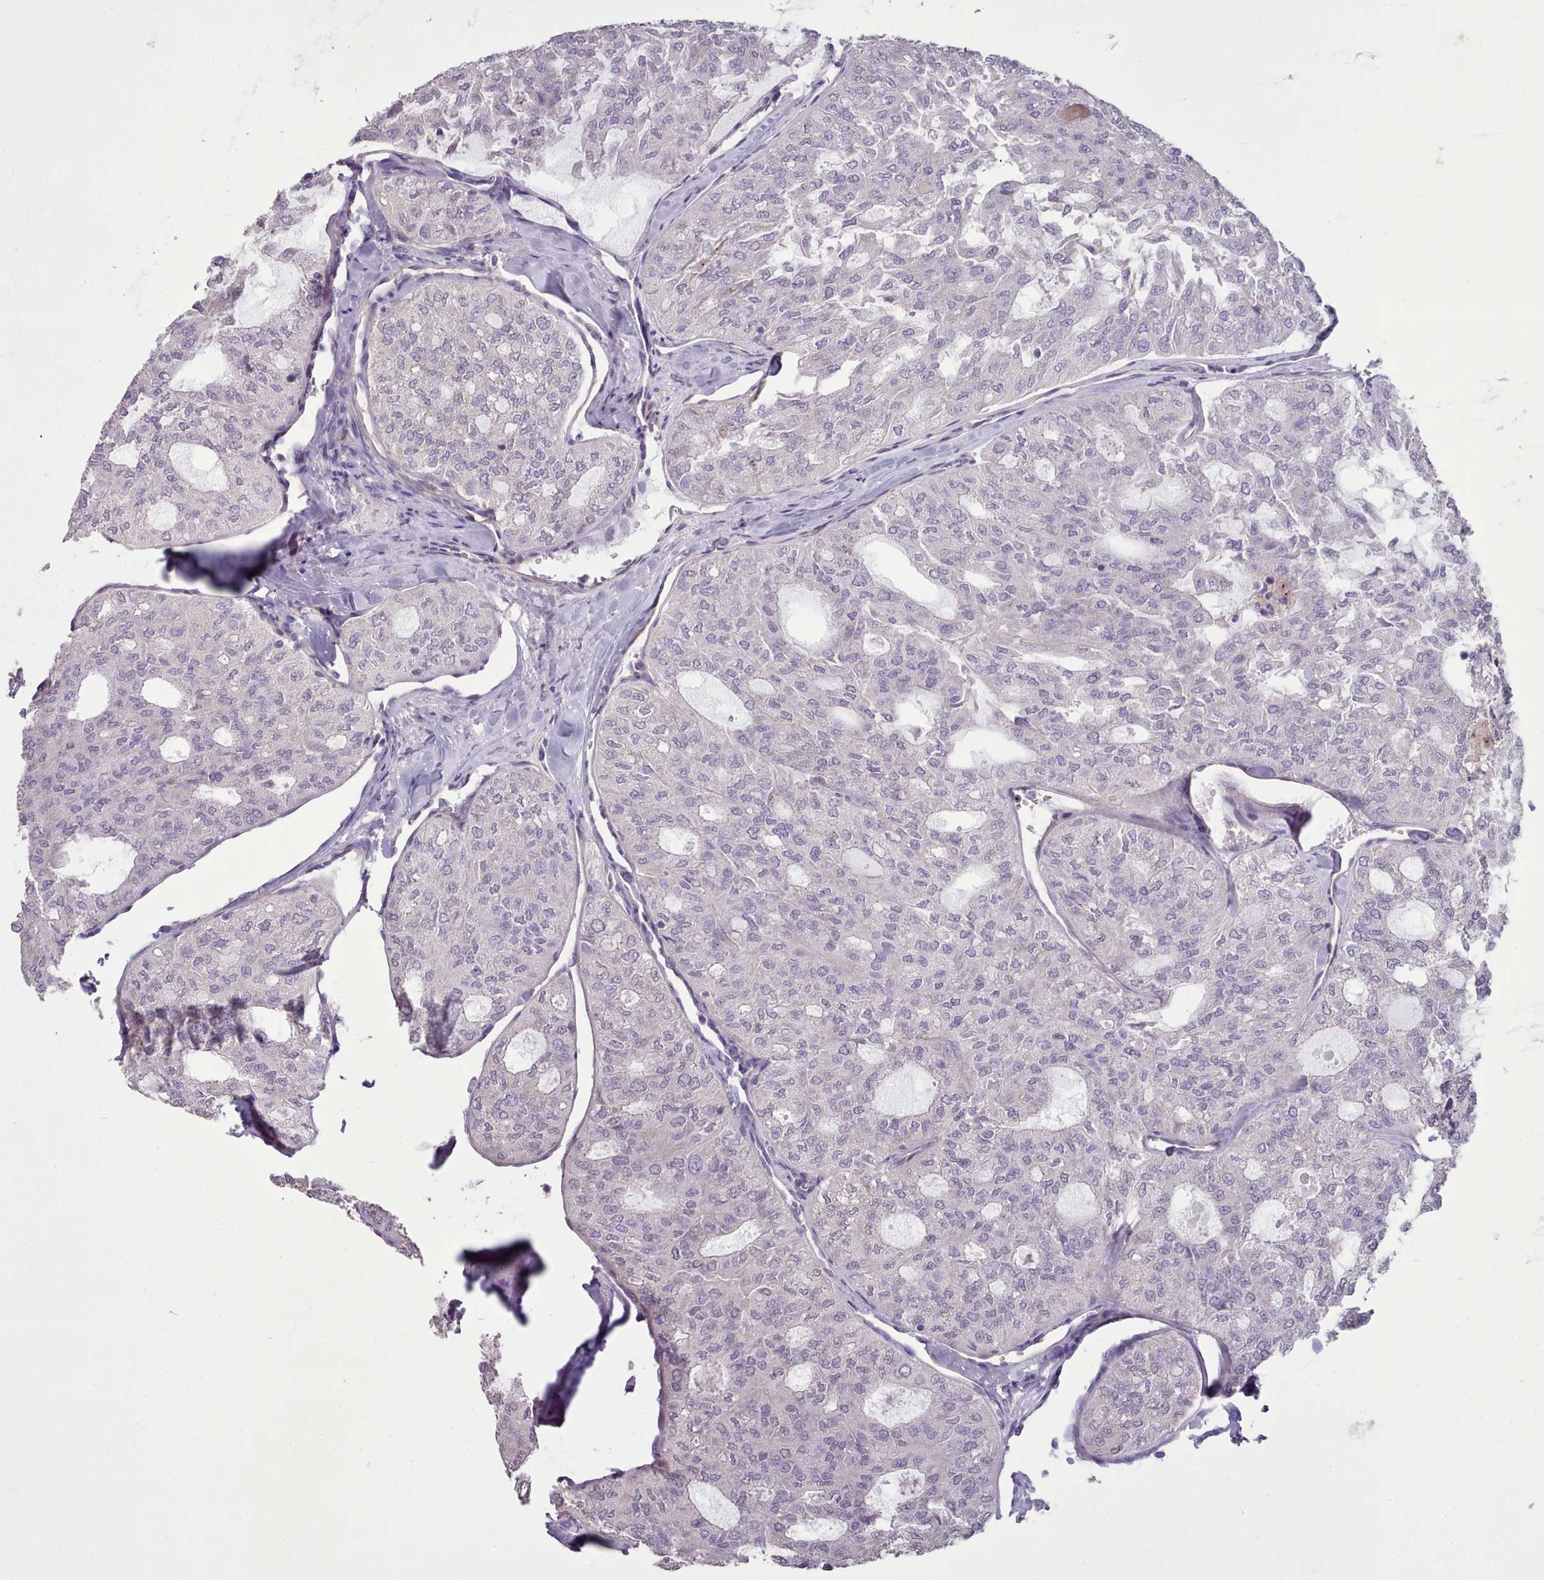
{"staining": {"intensity": "negative", "quantity": "none", "location": "none"}, "tissue": "thyroid cancer", "cell_type": "Tumor cells", "image_type": "cancer", "snomed": [{"axis": "morphology", "description": "Follicular adenoma carcinoma, NOS"}, {"axis": "topography", "description": "Thyroid gland"}], "caption": "IHC of human thyroid cancer exhibits no staining in tumor cells.", "gene": "DPF1", "patient": {"sex": "male", "age": 75}}